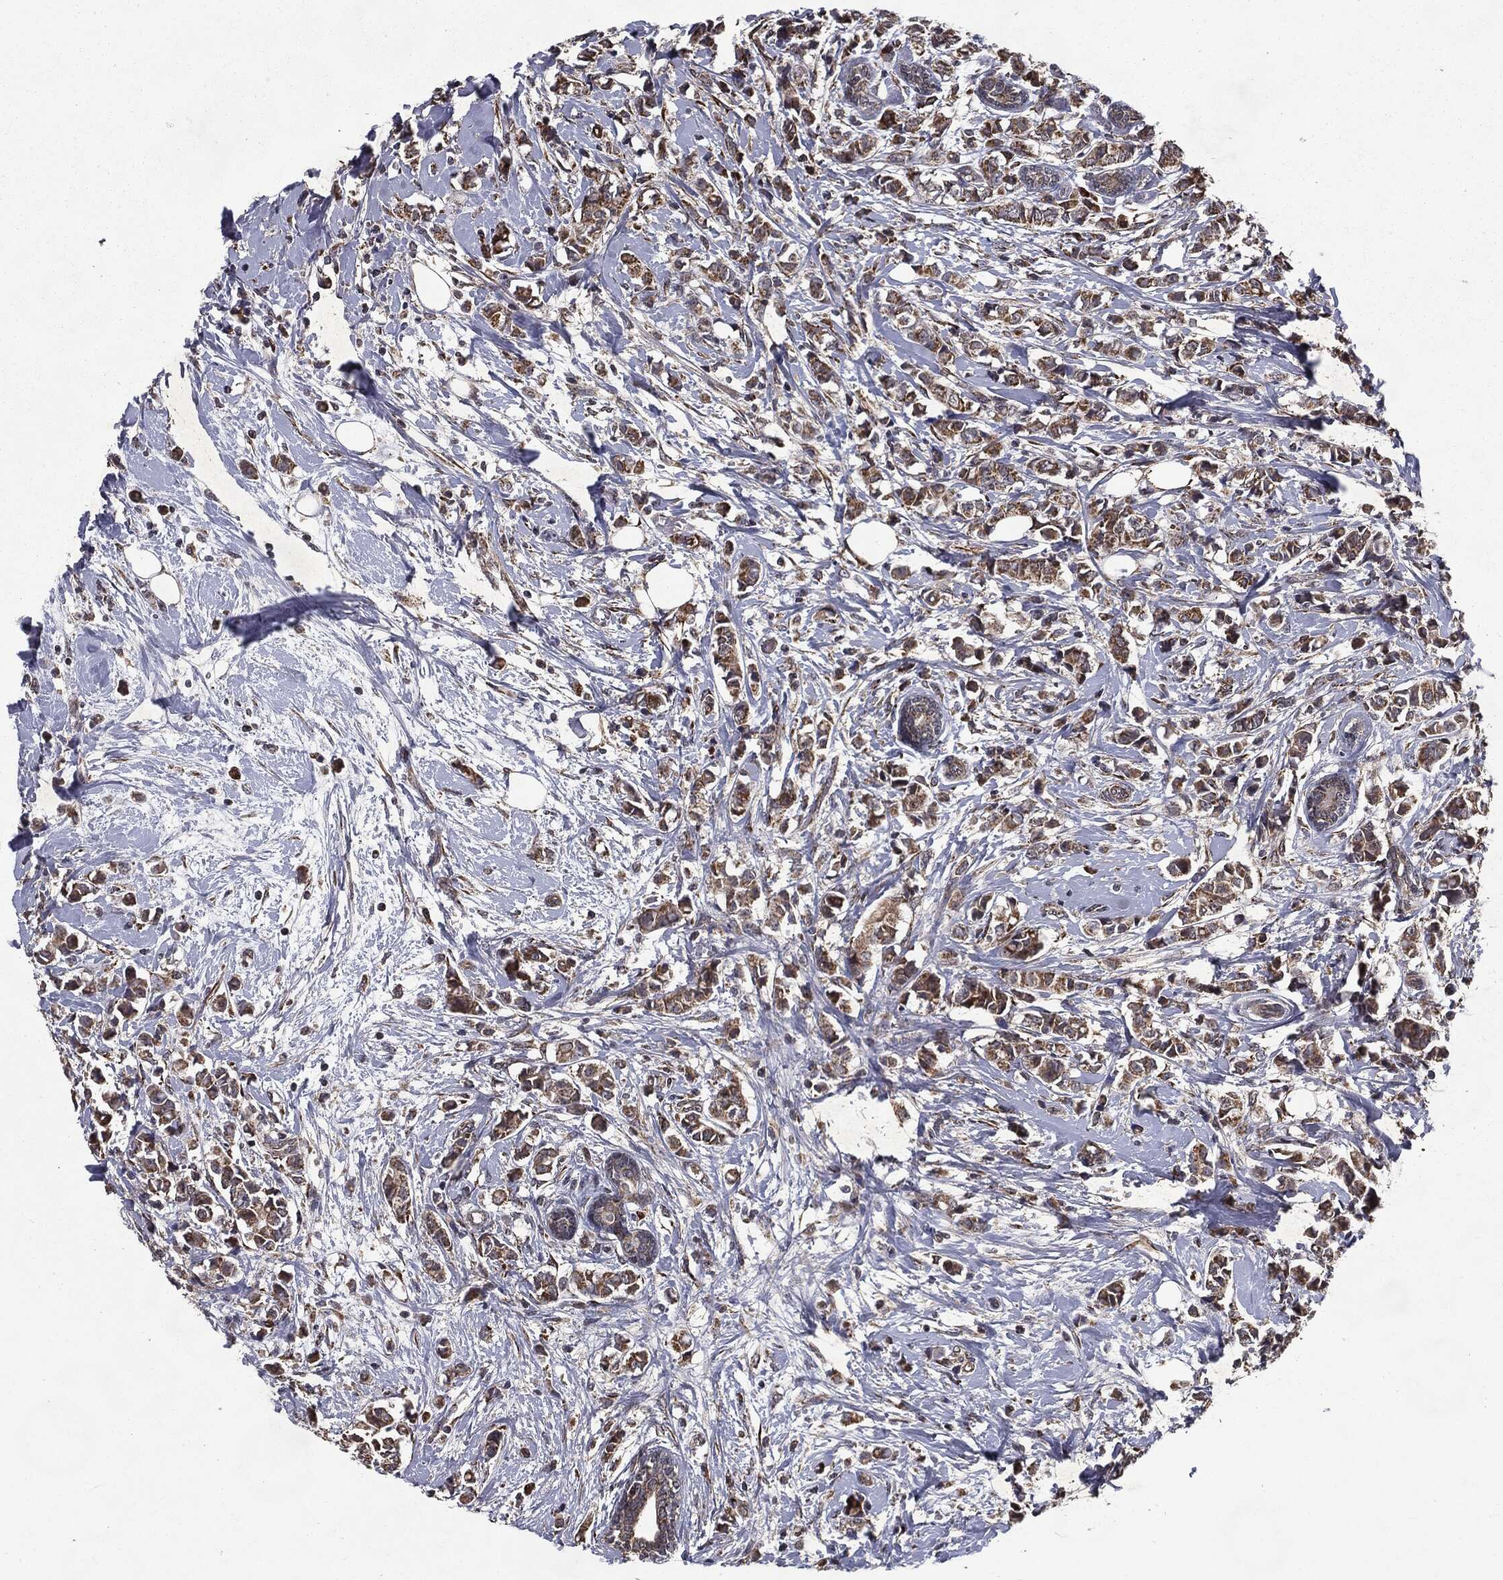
{"staining": {"intensity": "moderate", "quantity": ">75%", "location": "cytoplasmic/membranous"}, "tissue": "breast cancer", "cell_type": "Tumor cells", "image_type": "cancer", "snomed": [{"axis": "morphology", "description": "Normal tissue, NOS"}, {"axis": "morphology", "description": "Duct carcinoma"}, {"axis": "topography", "description": "Breast"}], "caption": "Immunohistochemical staining of invasive ductal carcinoma (breast) demonstrates medium levels of moderate cytoplasmic/membranous protein staining in approximately >75% of tumor cells. Immunohistochemistry stains the protein of interest in brown and the nuclei are stained blue.", "gene": "HDAC5", "patient": {"sex": "female", "age": 44}}